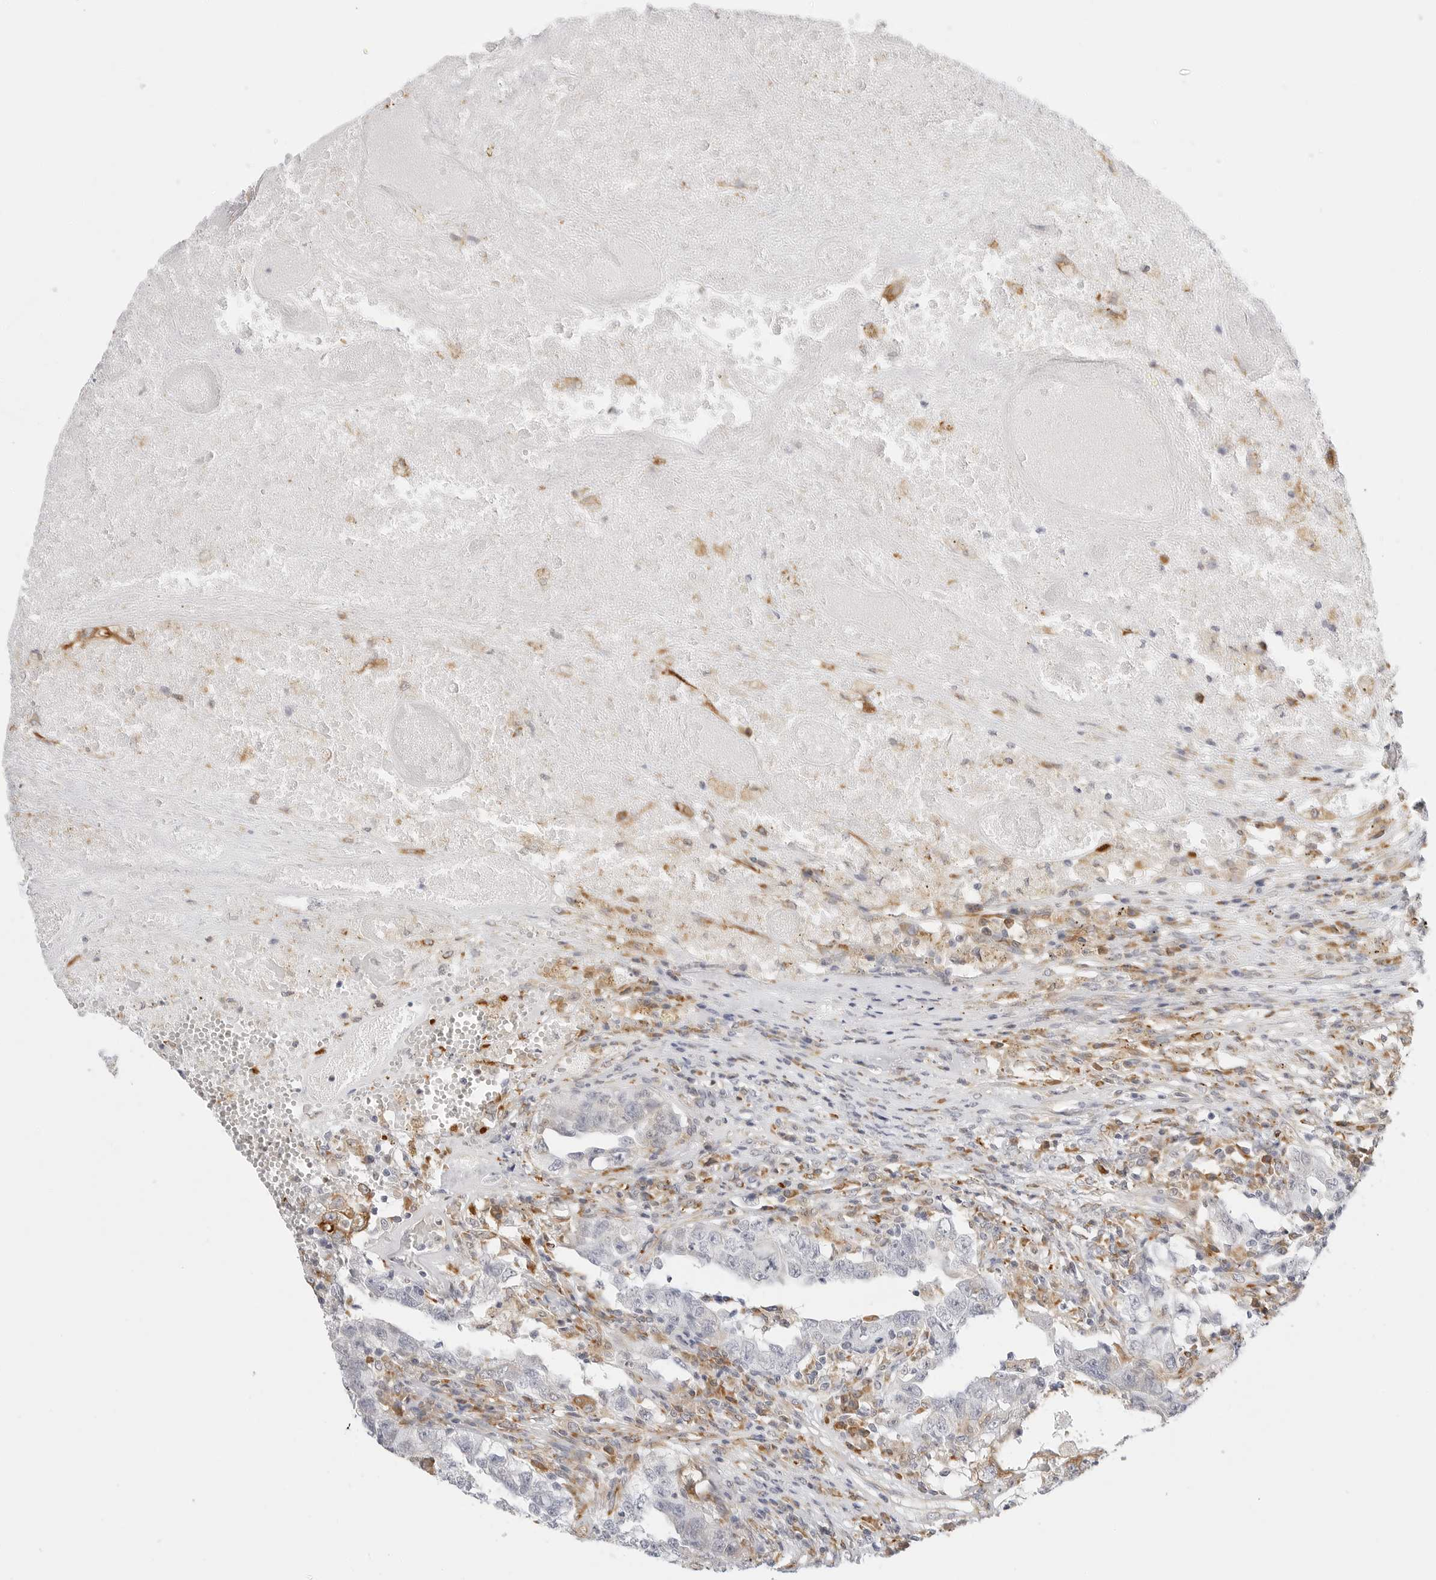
{"staining": {"intensity": "negative", "quantity": "none", "location": "none"}, "tissue": "testis cancer", "cell_type": "Tumor cells", "image_type": "cancer", "snomed": [{"axis": "morphology", "description": "Carcinoma, Embryonal, NOS"}, {"axis": "topography", "description": "Testis"}], "caption": "High magnification brightfield microscopy of testis cancer stained with DAB (3,3'-diaminobenzidine) (brown) and counterstained with hematoxylin (blue): tumor cells show no significant positivity.", "gene": "THEM4", "patient": {"sex": "male", "age": 26}}